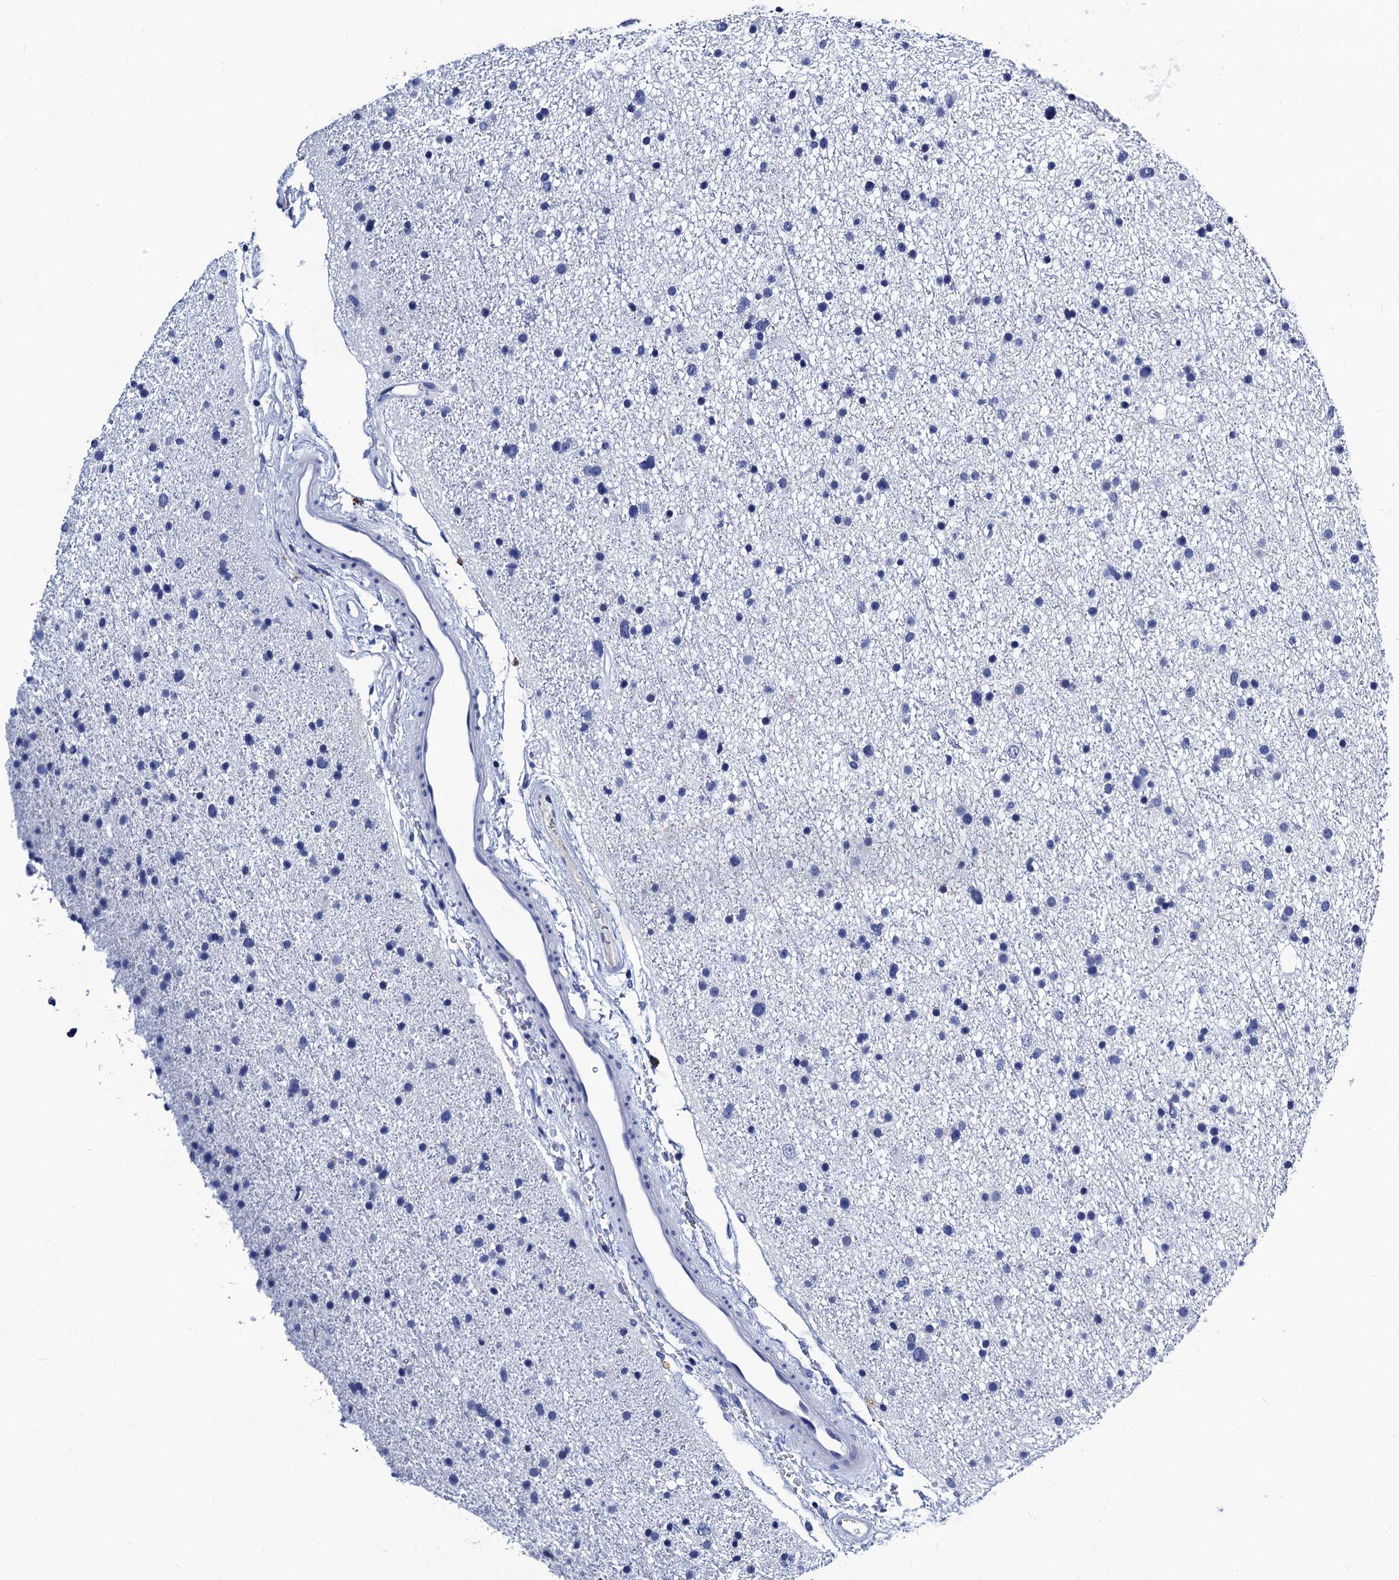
{"staining": {"intensity": "negative", "quantity": "none", "location": "none"}, "tissue": "glioma", "cell_type": "Tumor cells", "image_type": "cancer", "snomed": [{"axis": "morphology", "description": "Glioma, malignant, Low grade"}, {"axis": "topography", "description": "Cerebral cortex"}], "caption": "IHC of glioma reveals no expression in tumor cells. (Immunohistochemistry (ihc), brightfield microscopy, high magnification).", "gene": "LRRC30", "patient": {"sex": "female", "age": 39}}